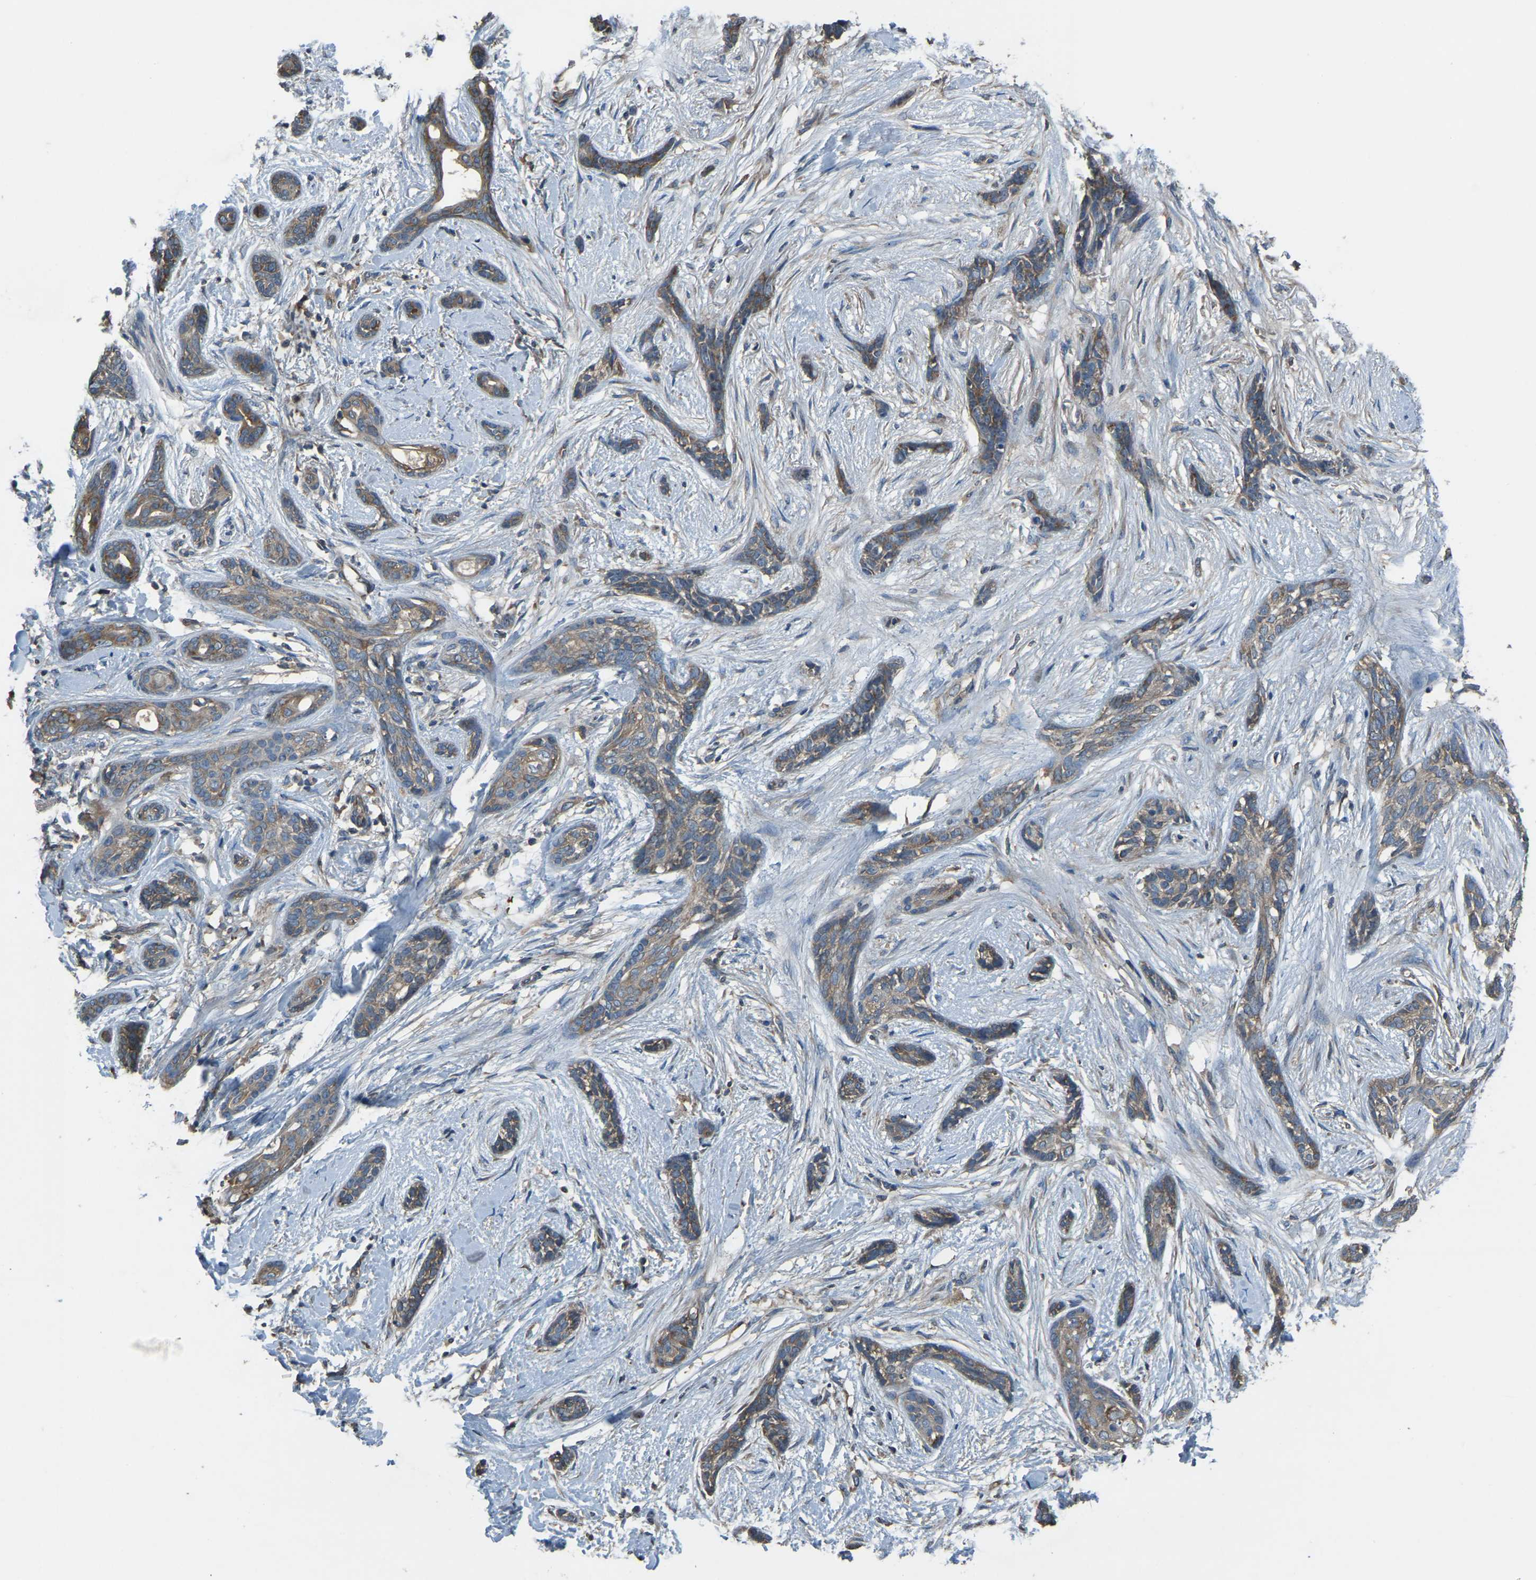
{"staining": {"intensity": "moderate", "quantity": ">75%", "location": "cytoplasmic/membranous"}, "tissue": "skin cancer", "cell_type": "Tumor cells", "image_type": "cancer", "snomed": [{"axis": "morphology", "description": "Basal cell carcinoma"}, {"axis": "morphology", "description": "Adnexal tumor, benign"}, {"axis": "topography", "description": "Skin"}], "caption": "Immunohistochemical staining of benign adnexal tumor (skin) demonstrates medium levels of moderate cytoplasmic/membranous protein expression in about >75% of tumor cells.", "gene": "AIMP1", "patient": {"sex": "female", "age": 42}}